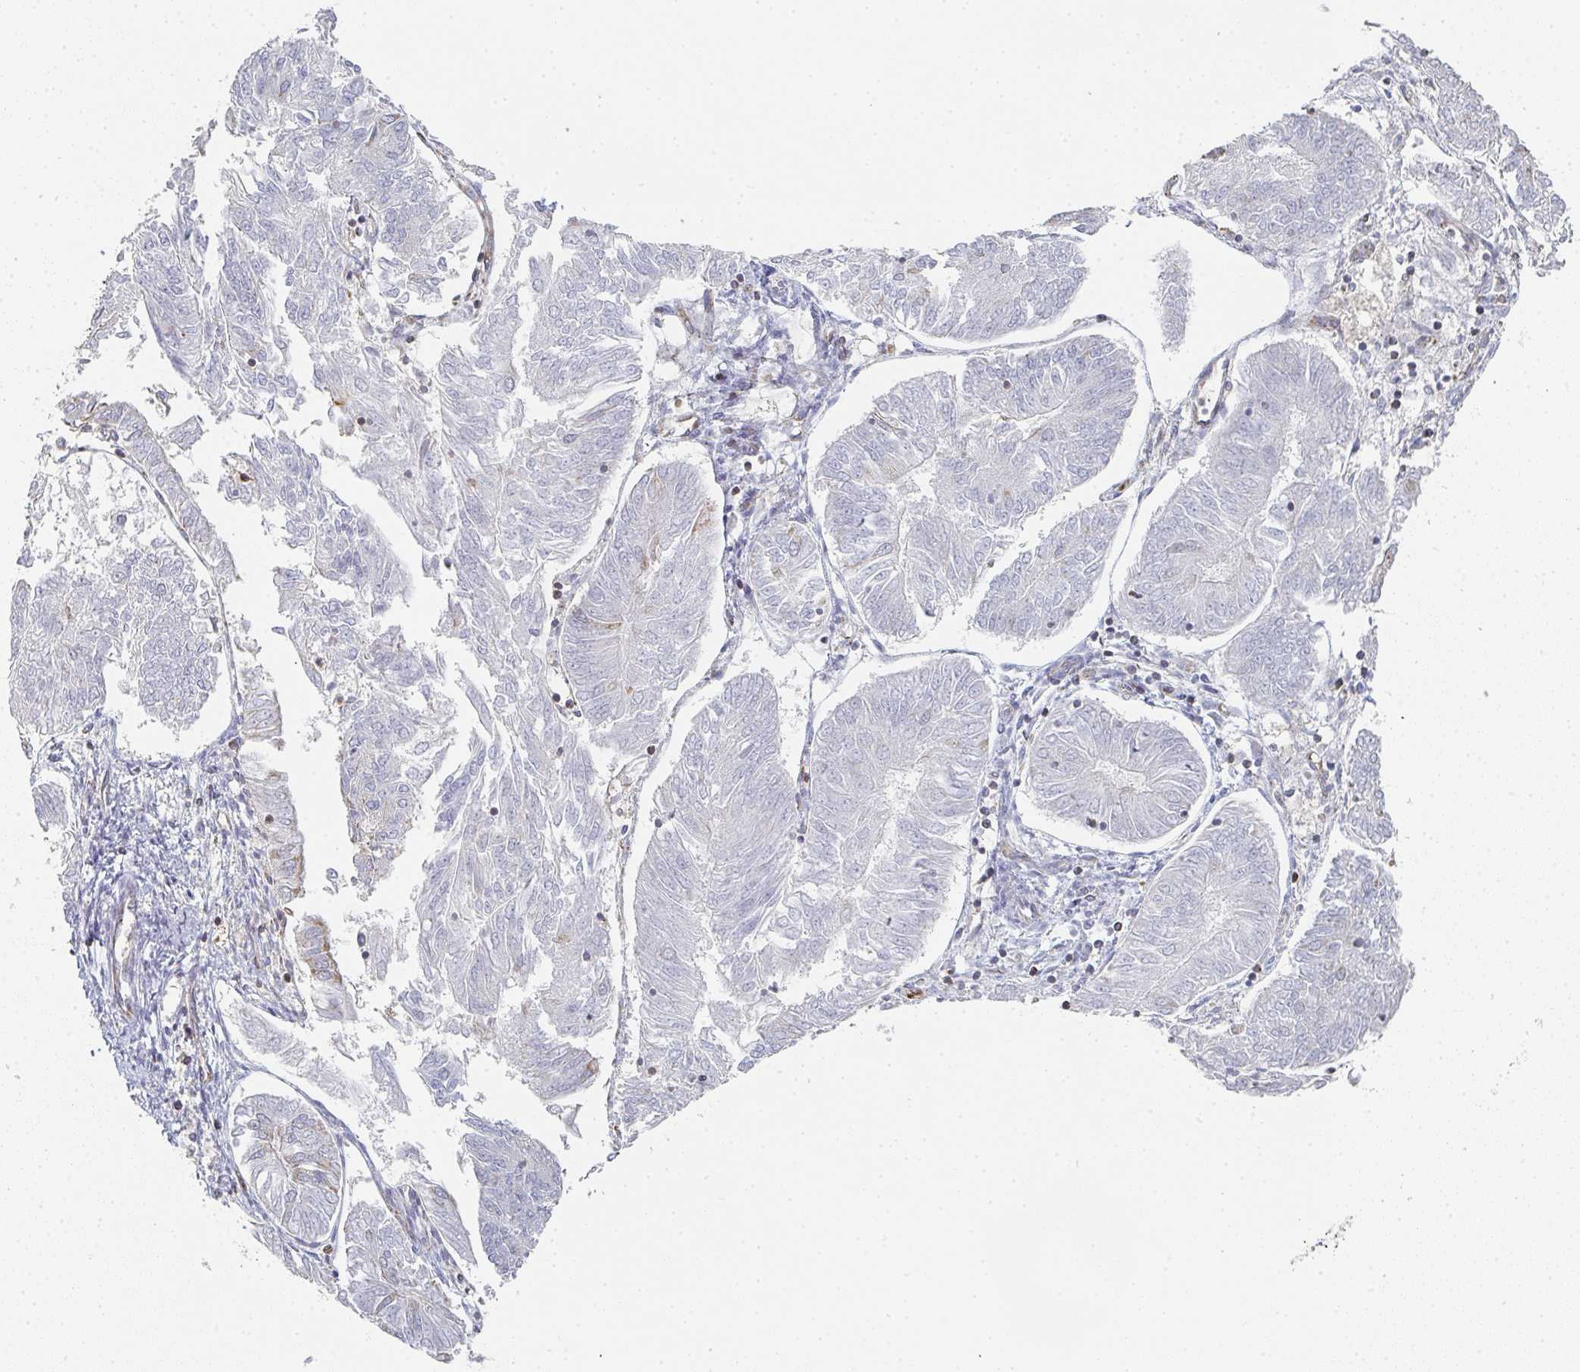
{"staining": {"intensity": "negative", "quantity": "none", "location": "none"}, "tissue": "endometrial cancer", "cell_type": "Tumor cells", "image_type": "cancer", "snomed": [{"axis": "morphology", "description": "Adenocarcinoma, NOS"}, {"axis": "topography", "description": "Endometrium"}], "caption": "Immunohistochemical staining of endometrial cancer demonstrates no significant expression in tumor cells. (Stains: DAB immunohistochemistry (IHC) with hematoxylin counter stain, Microscopy: brightfield microscopy at high magnification).", "gene": "ZNF526", "patient": {"sex": "female", "age": 58}}